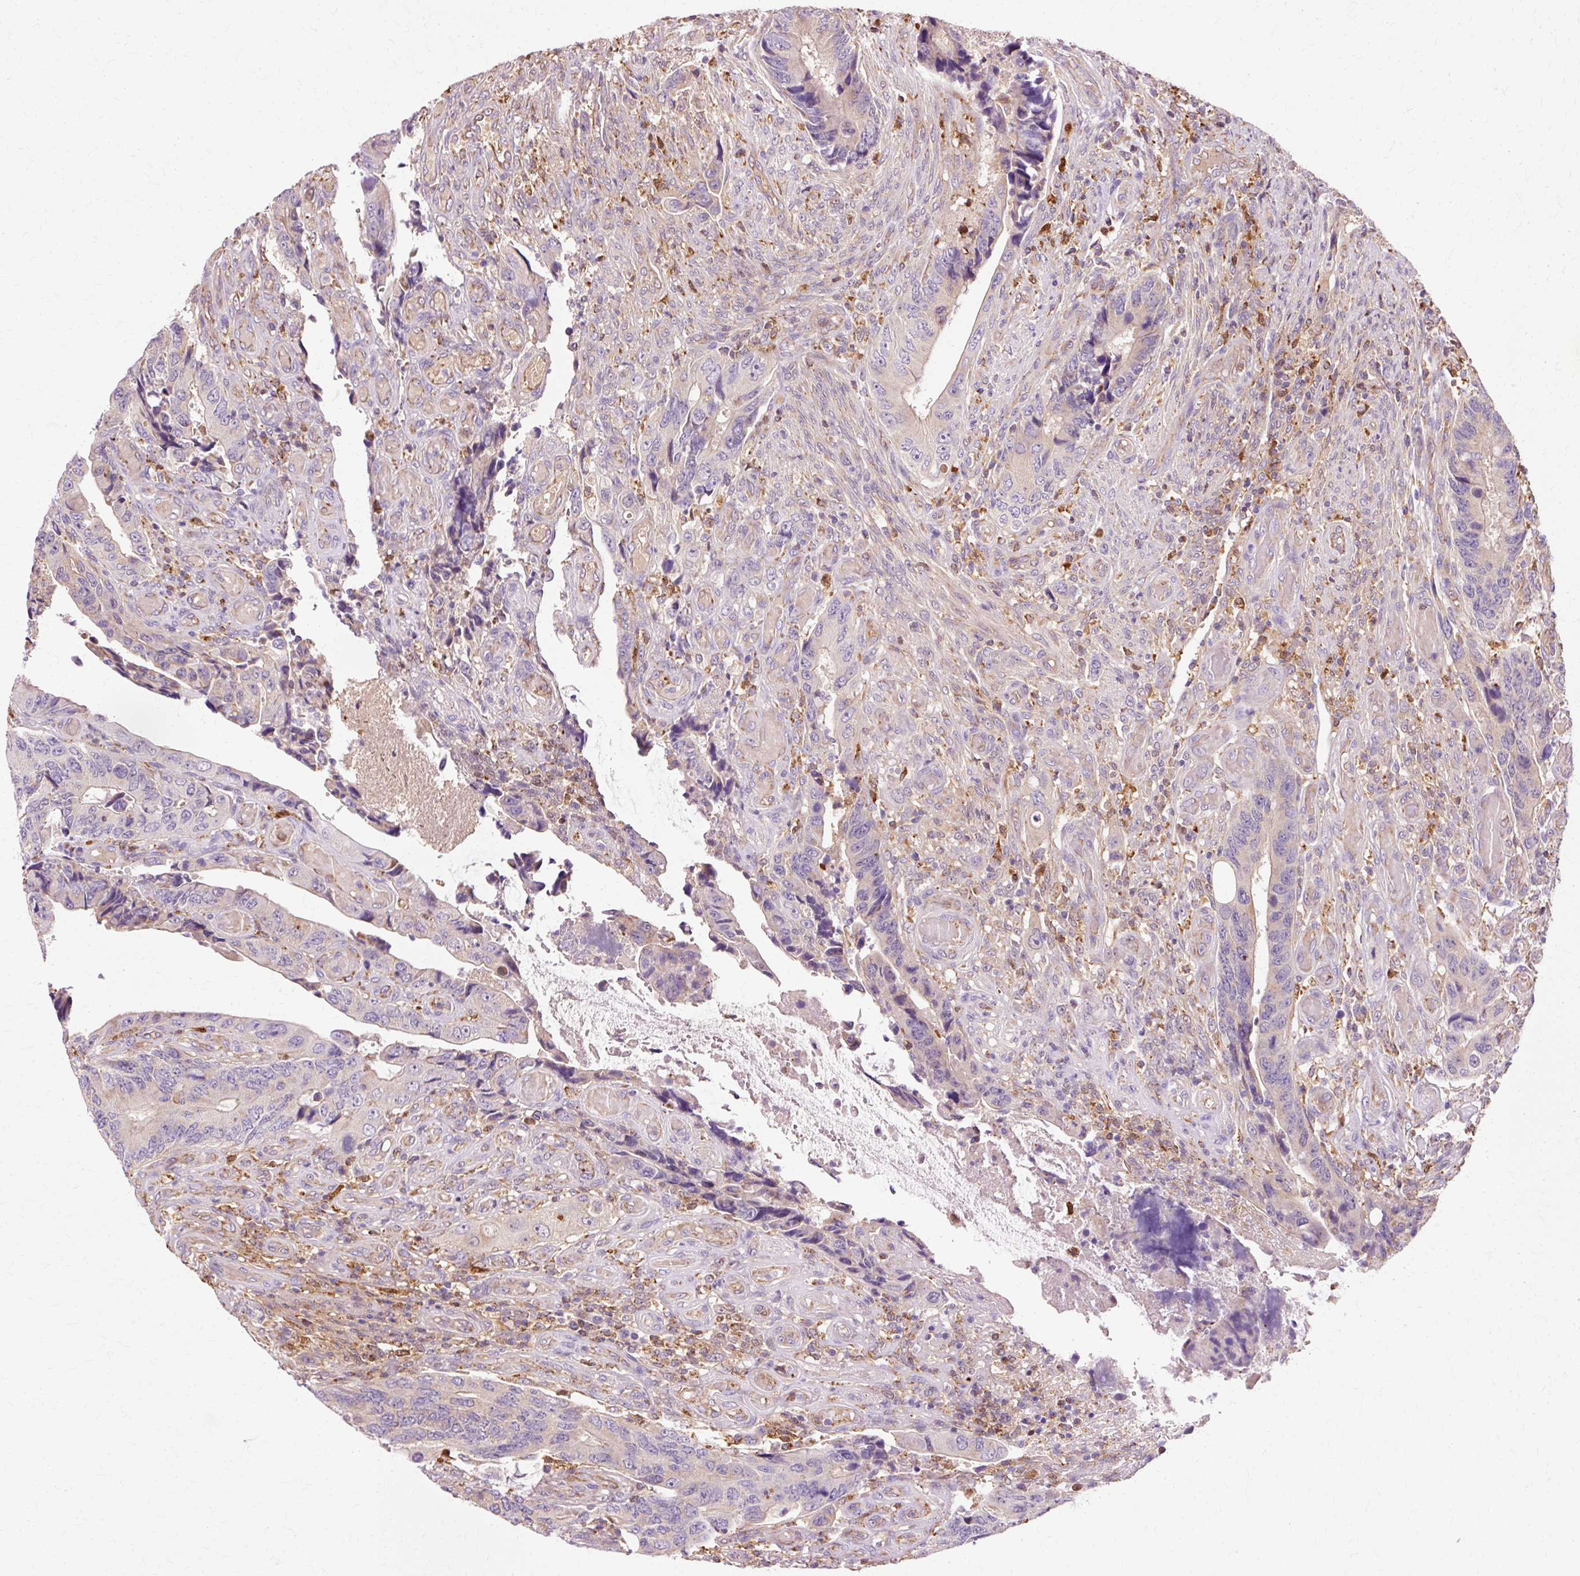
{"staining": {"intensity": "negative", "quantity": "none", "location": "none"}, "tissue": "colorectal cancer", "cell_type": "Tumor cells", "image_type": "cancer", "snomed": [{"axis": "morphology", "description": "Adenocarcinoma, NOS"}, {"axis": "topography", "description": "Colon"}], "caption": "Protein analysis of colorectal adenocarcinoma demonstrates no significant expression in tumor cells.", "gene": "GPX1", "patient": {"sex": "male", "age": 87}}